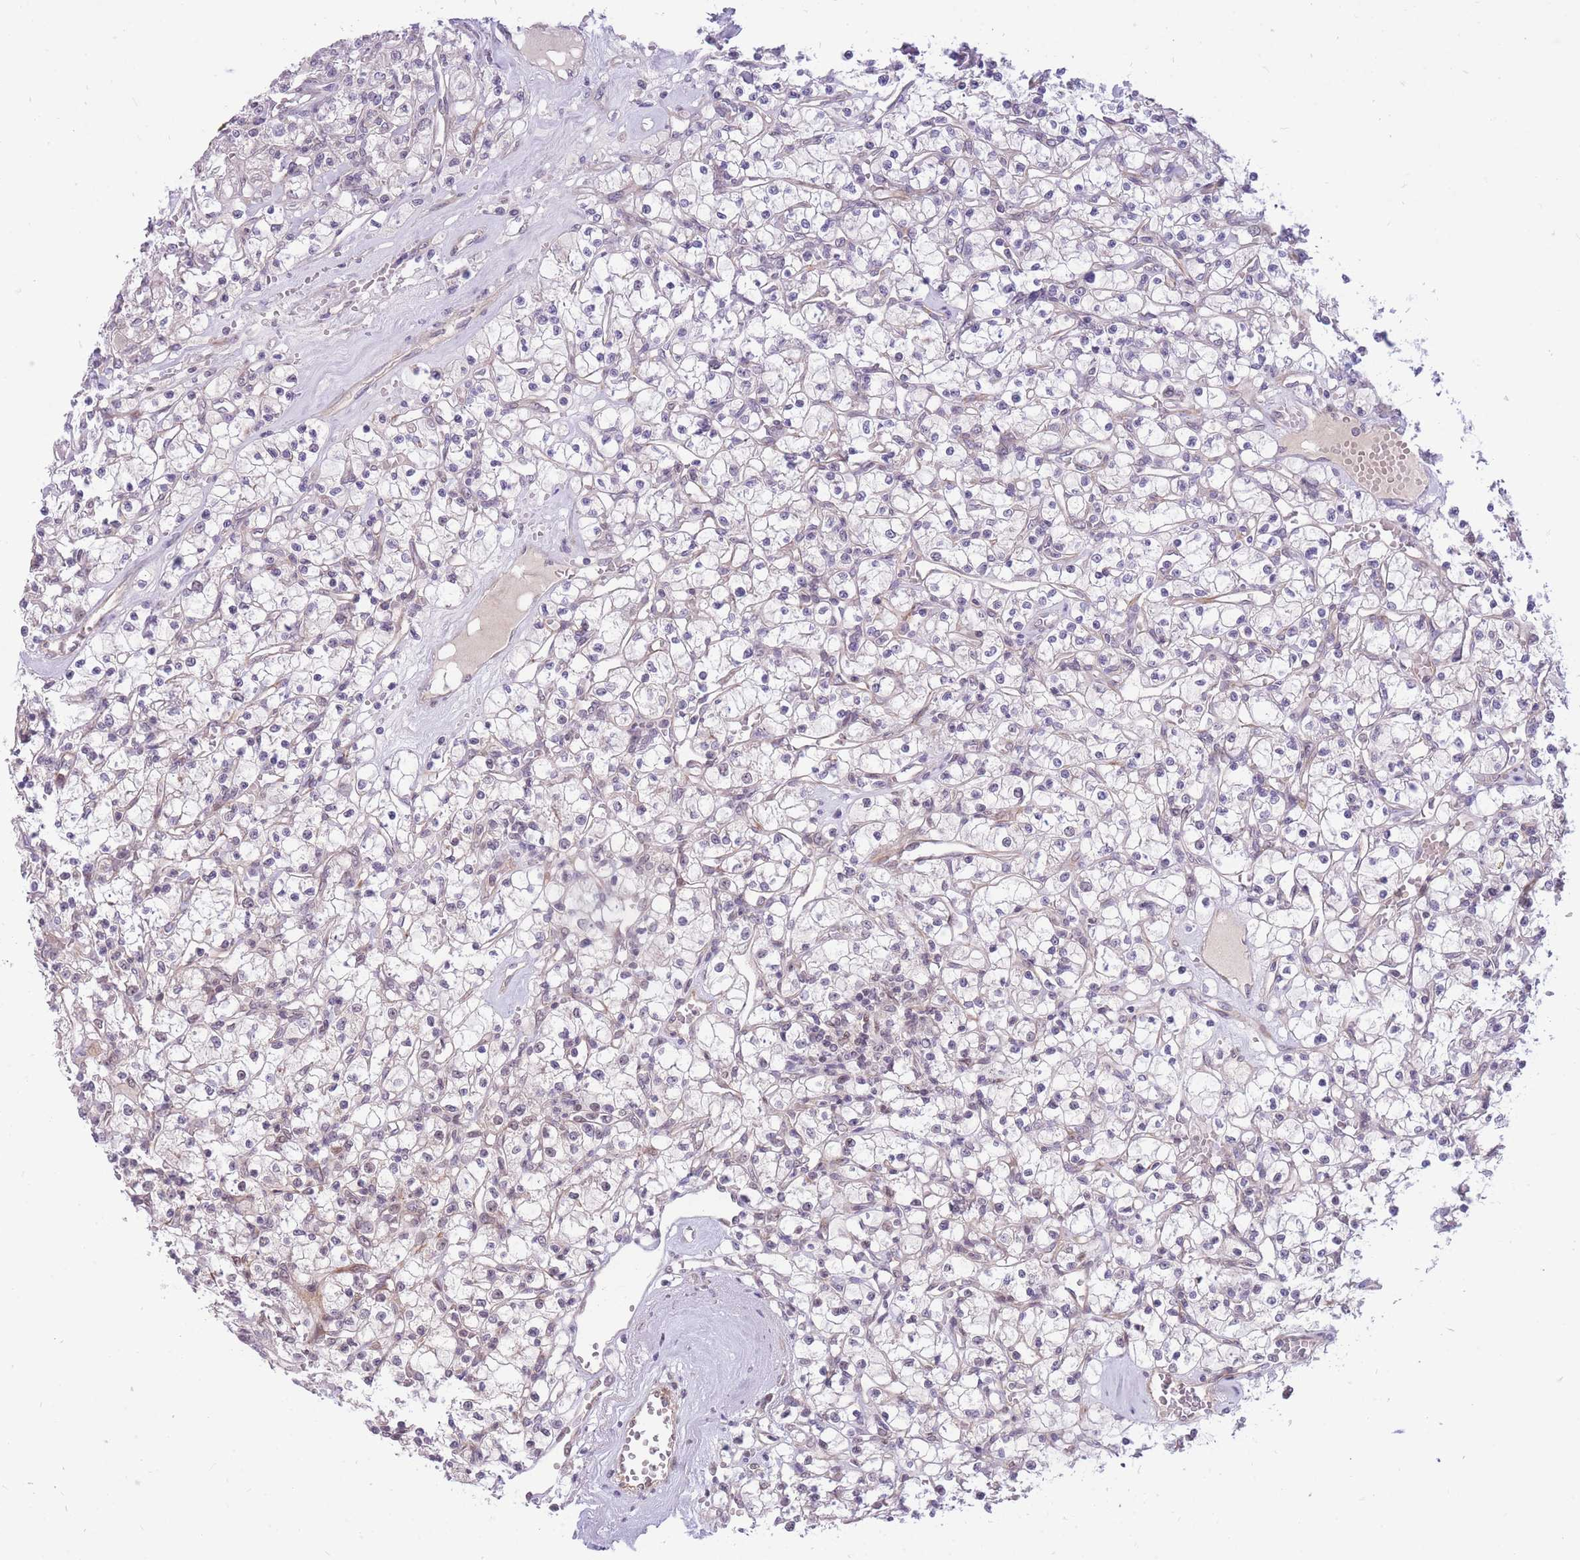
{"staining": {"intensity": "negative", "quantity": "none", "location": "none"}, "tissue": "renal cancer", "cell_type": "Tumor cells", "image_type": "cancer", "snomed": [{"axis": "morphology", "description": "Adenocarcinoma, NOS"}, {"axis": "topography", "description": "Kidney"}], "caption": "Immunohistochemistry of renal cancer demonstrates no positivity in tumor cells. (DAB (3,3'-diaminobenzidine) immunohistochemistry (IHC), high magnification).", "gene": "ERCC2", "patient": {"sex": "female", "age": 59}}